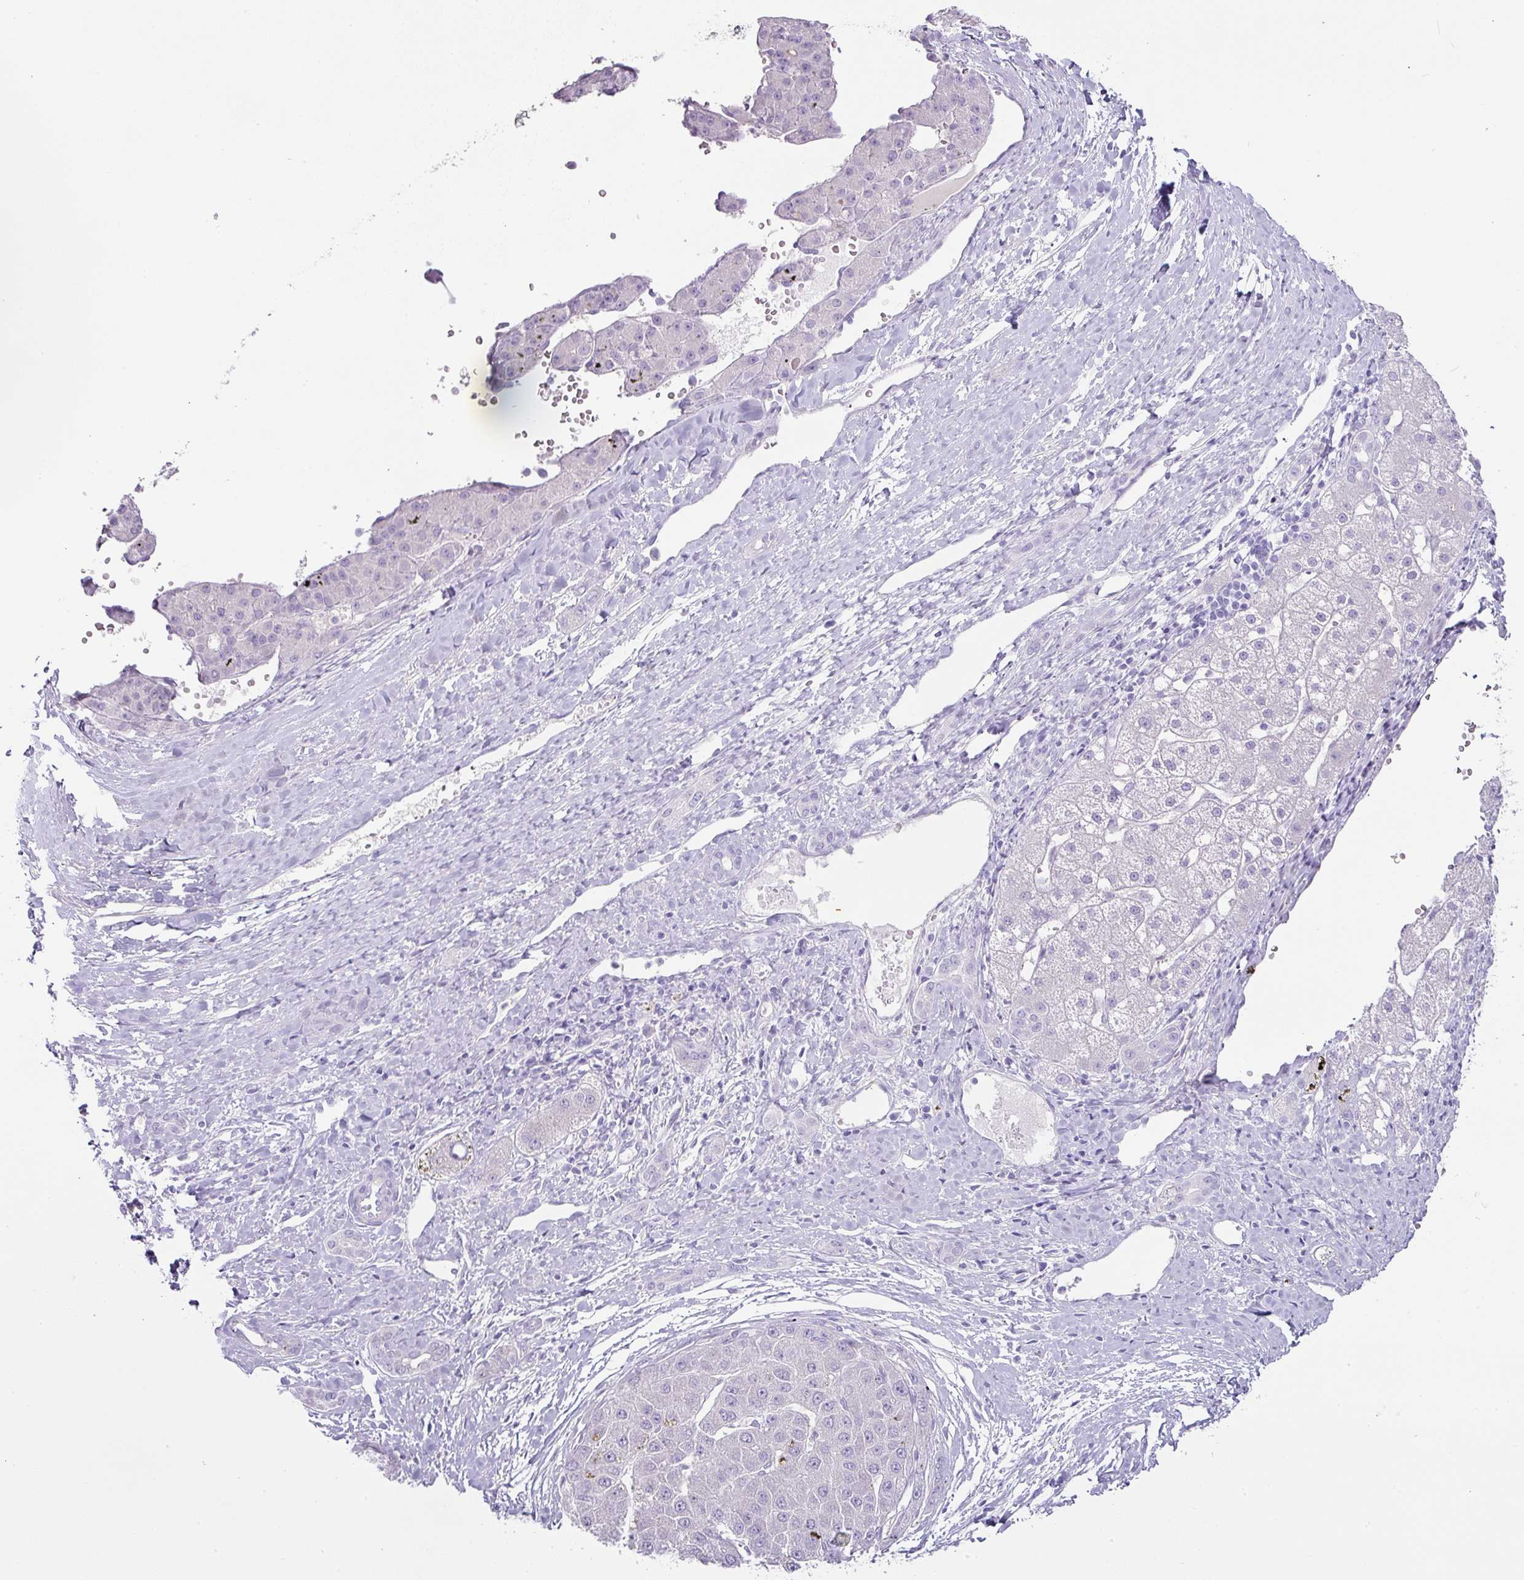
{"staining": {"intensity": "negative", "quantity": "none", "location": "none"}, "tissue": "liver cancer", "cell_type": "Tumor cells", "image_type": "cancer", "snomed": [{"axis": "morphology", "description": "Carcinoma, Hepatocellular, NOS"}, {"axis": "topography", "description": "Liver"}], "caption": "A high-resolution photomicrograph shows immunohistochemistry staining of liver cancer, which displays no significant expression in tumor cells.", "gene": "OR52N1", "patient": {"sex": "male", "age": 67}}